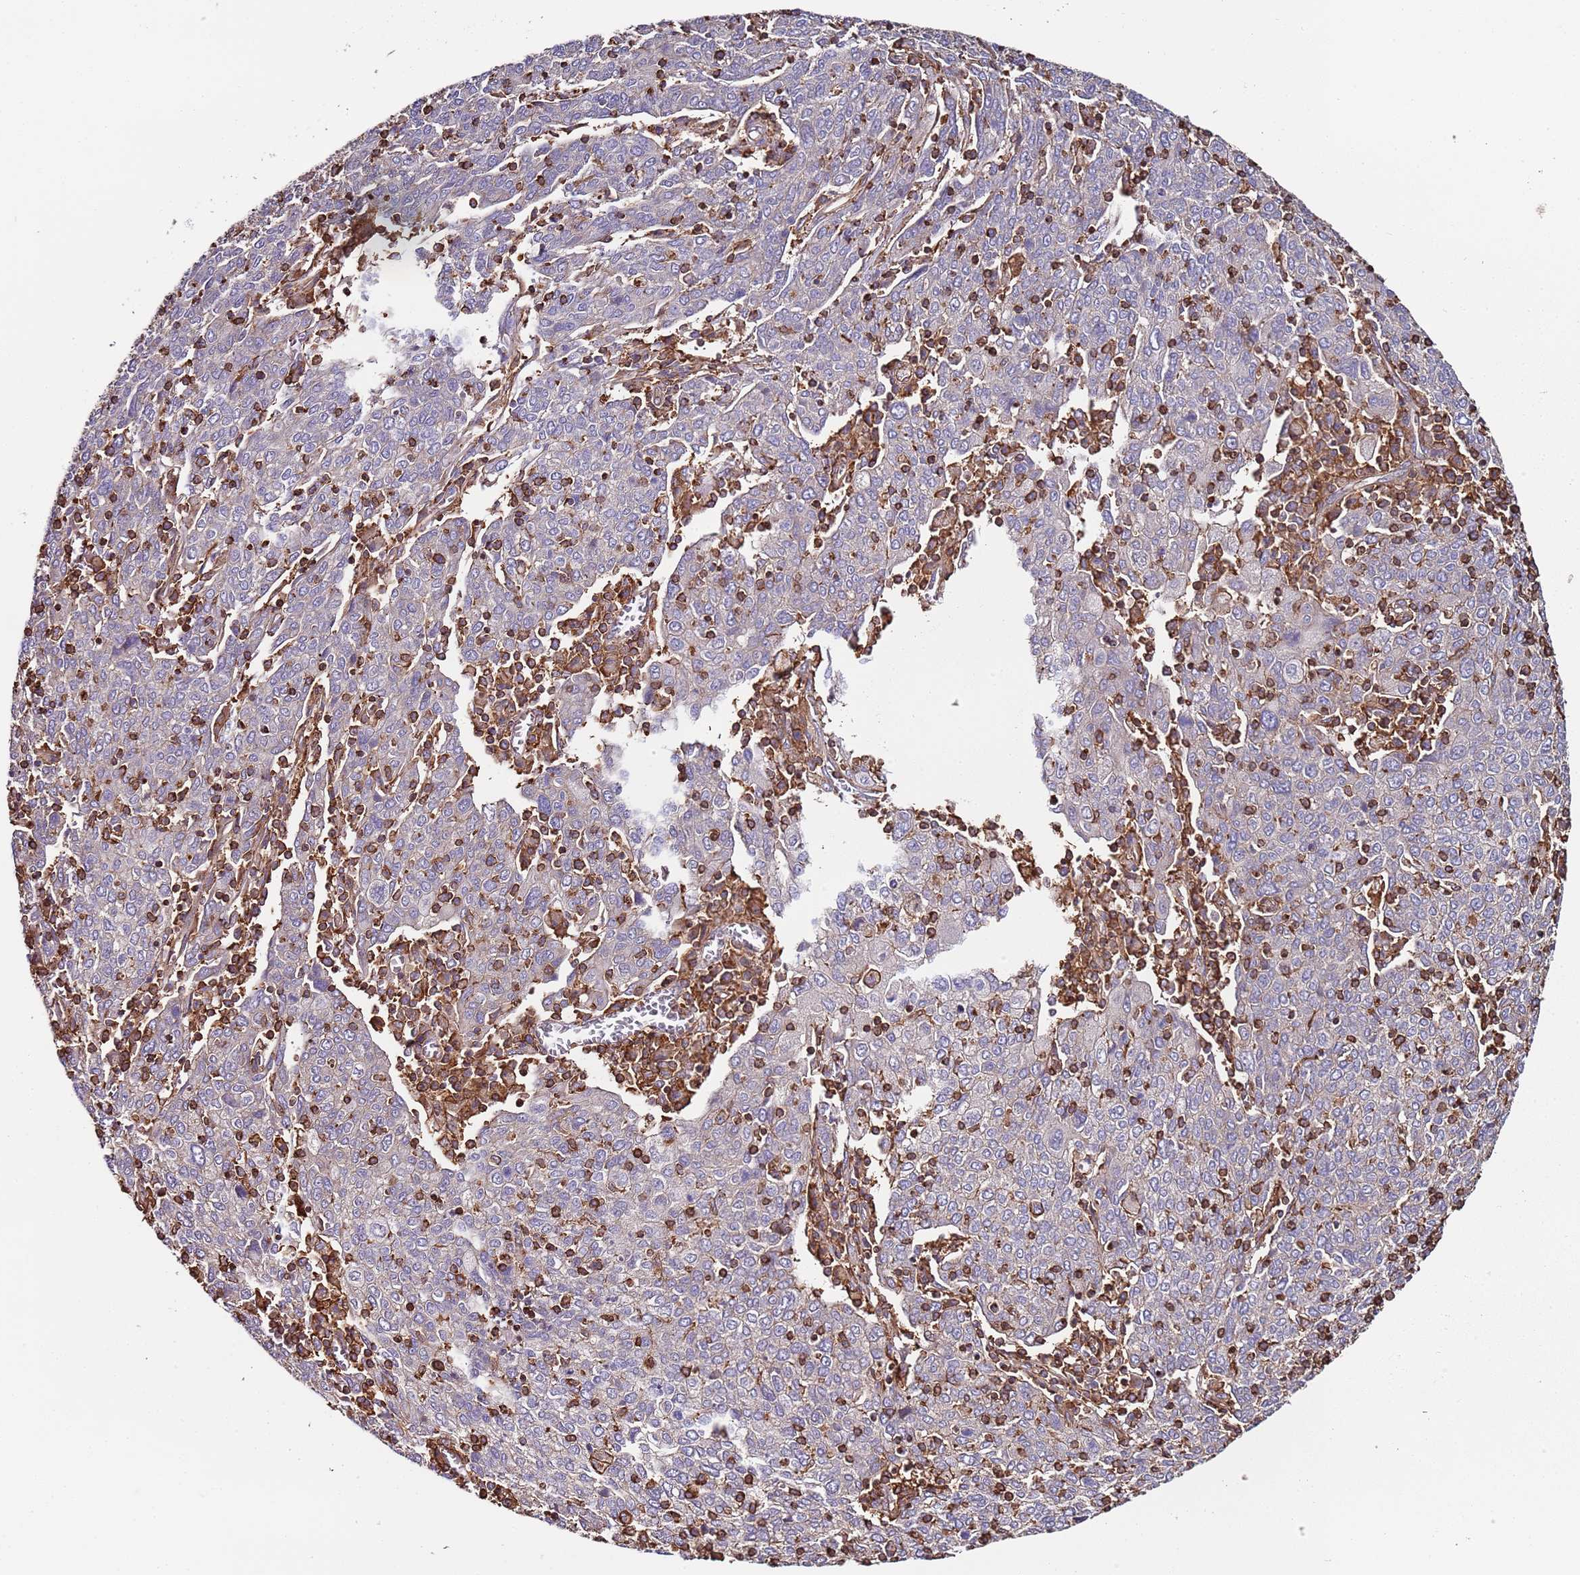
{"staining": {"intensity": "negative", "quantity": "none", "location": "none"}, "tissue": "cervical cancer", "cell_type": "Tumor cells", "image_type": "cancer", "snomed": [{"axis": "morphology", "description": "Squamous cell carcinoma, NOS"}, {"axis": "topography", "description": "Cervix"}], "caption": "A photomicrograph of cervical cancer stained for a protein exhibits no brown staining in tumor cells. Nuclei are stained in blue.", "gene": "CYP2U1", "patient": {"sex": "female", "age": 67}}